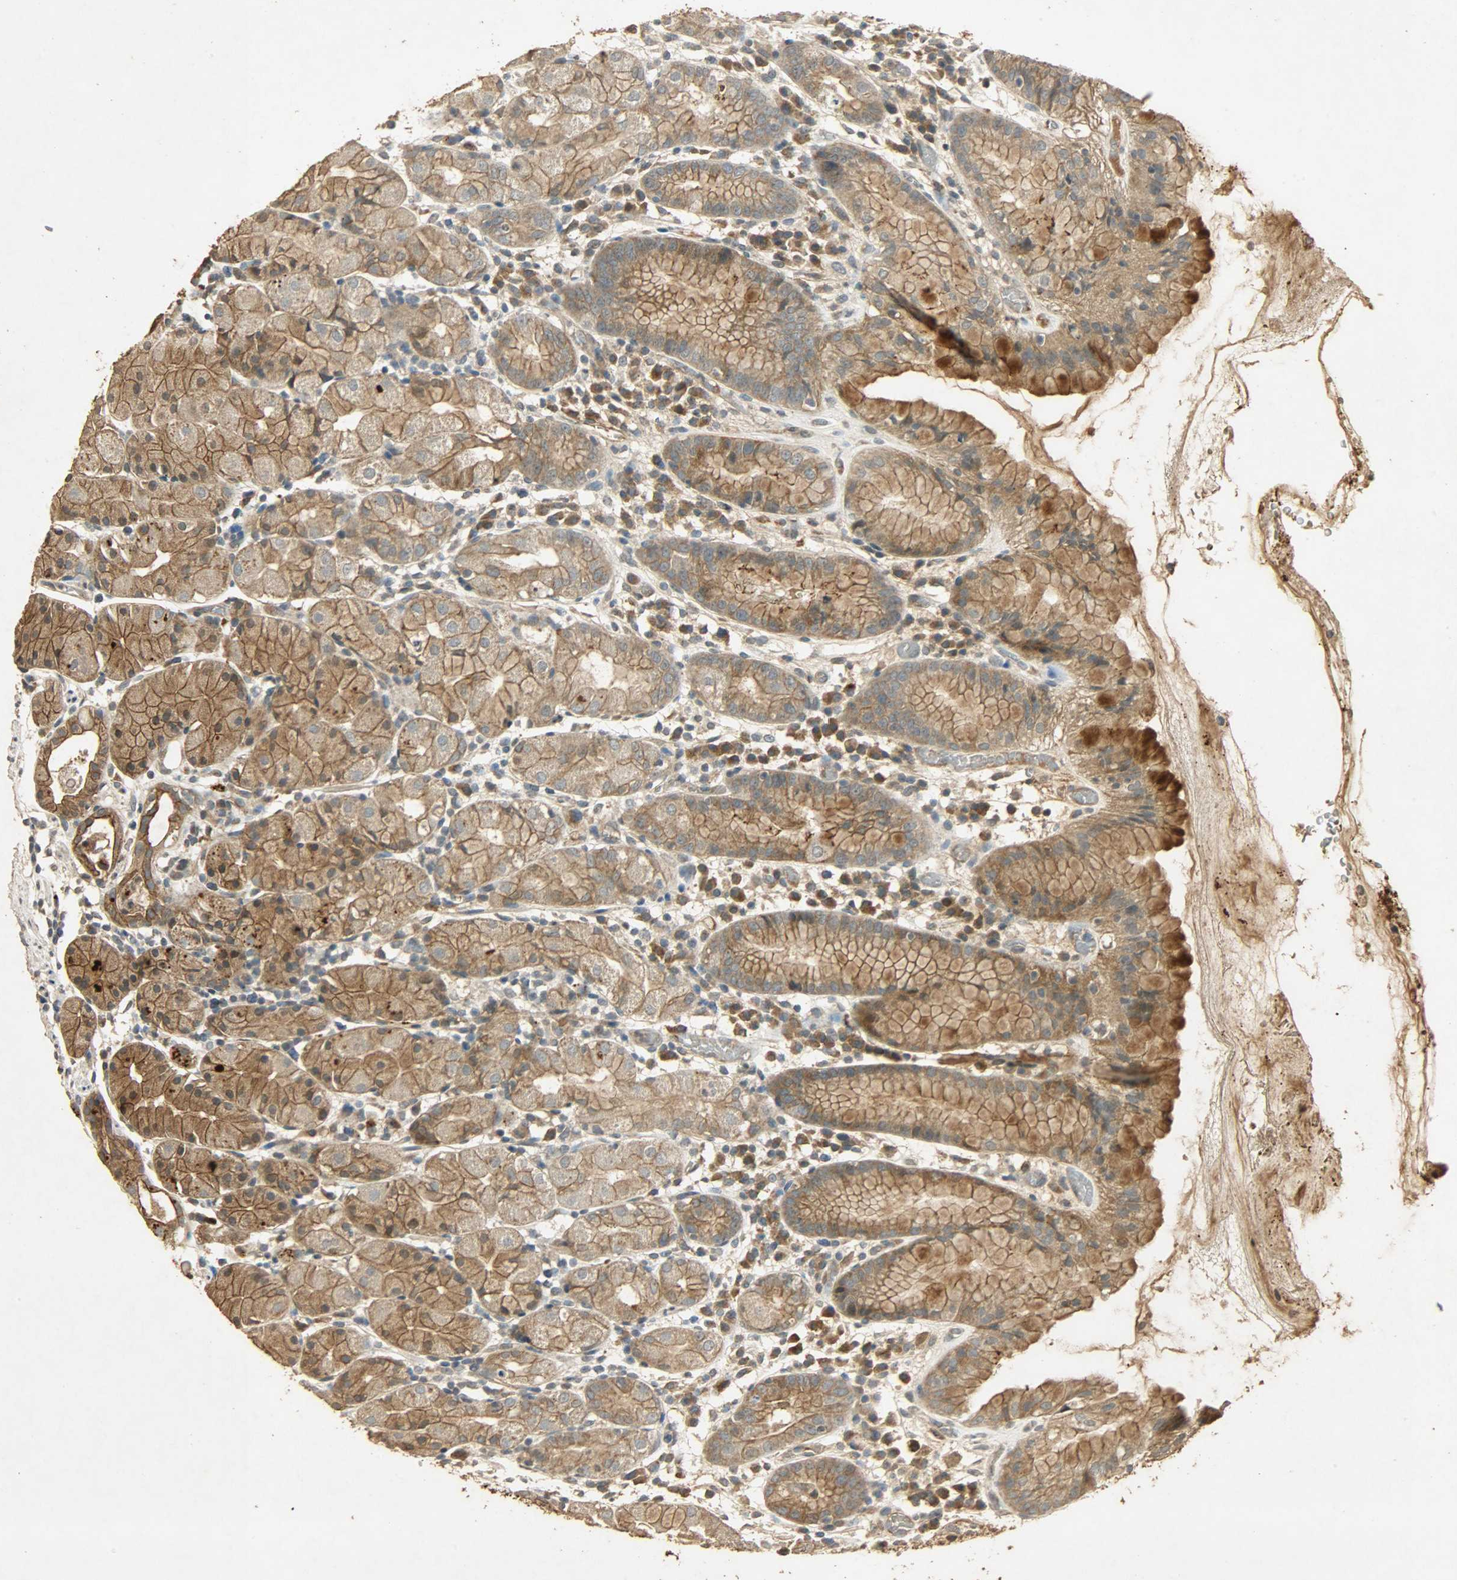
{"staining": {"intensity": "moderate", "quantity": ">75%", "location": "cytoplasmic/membranous"}, "tissue": "stomach", "cell_type": "Glandular cells", "image_type": "normal", "snomed": [{"axis": "morphology", "description": "Normal tissue, NOS"}, {"axis": "topography", "description": "Stomach"}, {"axis": "topography", "description": "Stomach, lower"}], "caption": "Protein staining by immunohistochemistry (IHC) exhibits moderate cytoplasmic/membranous staining in approximately >75% of glandular cells in benign stomach. Ihc stains the protein of interest in brown and the nuclei are stained blue.", "gene": "ATP2B1", "patient": {"sex": "female", "age": 75}}